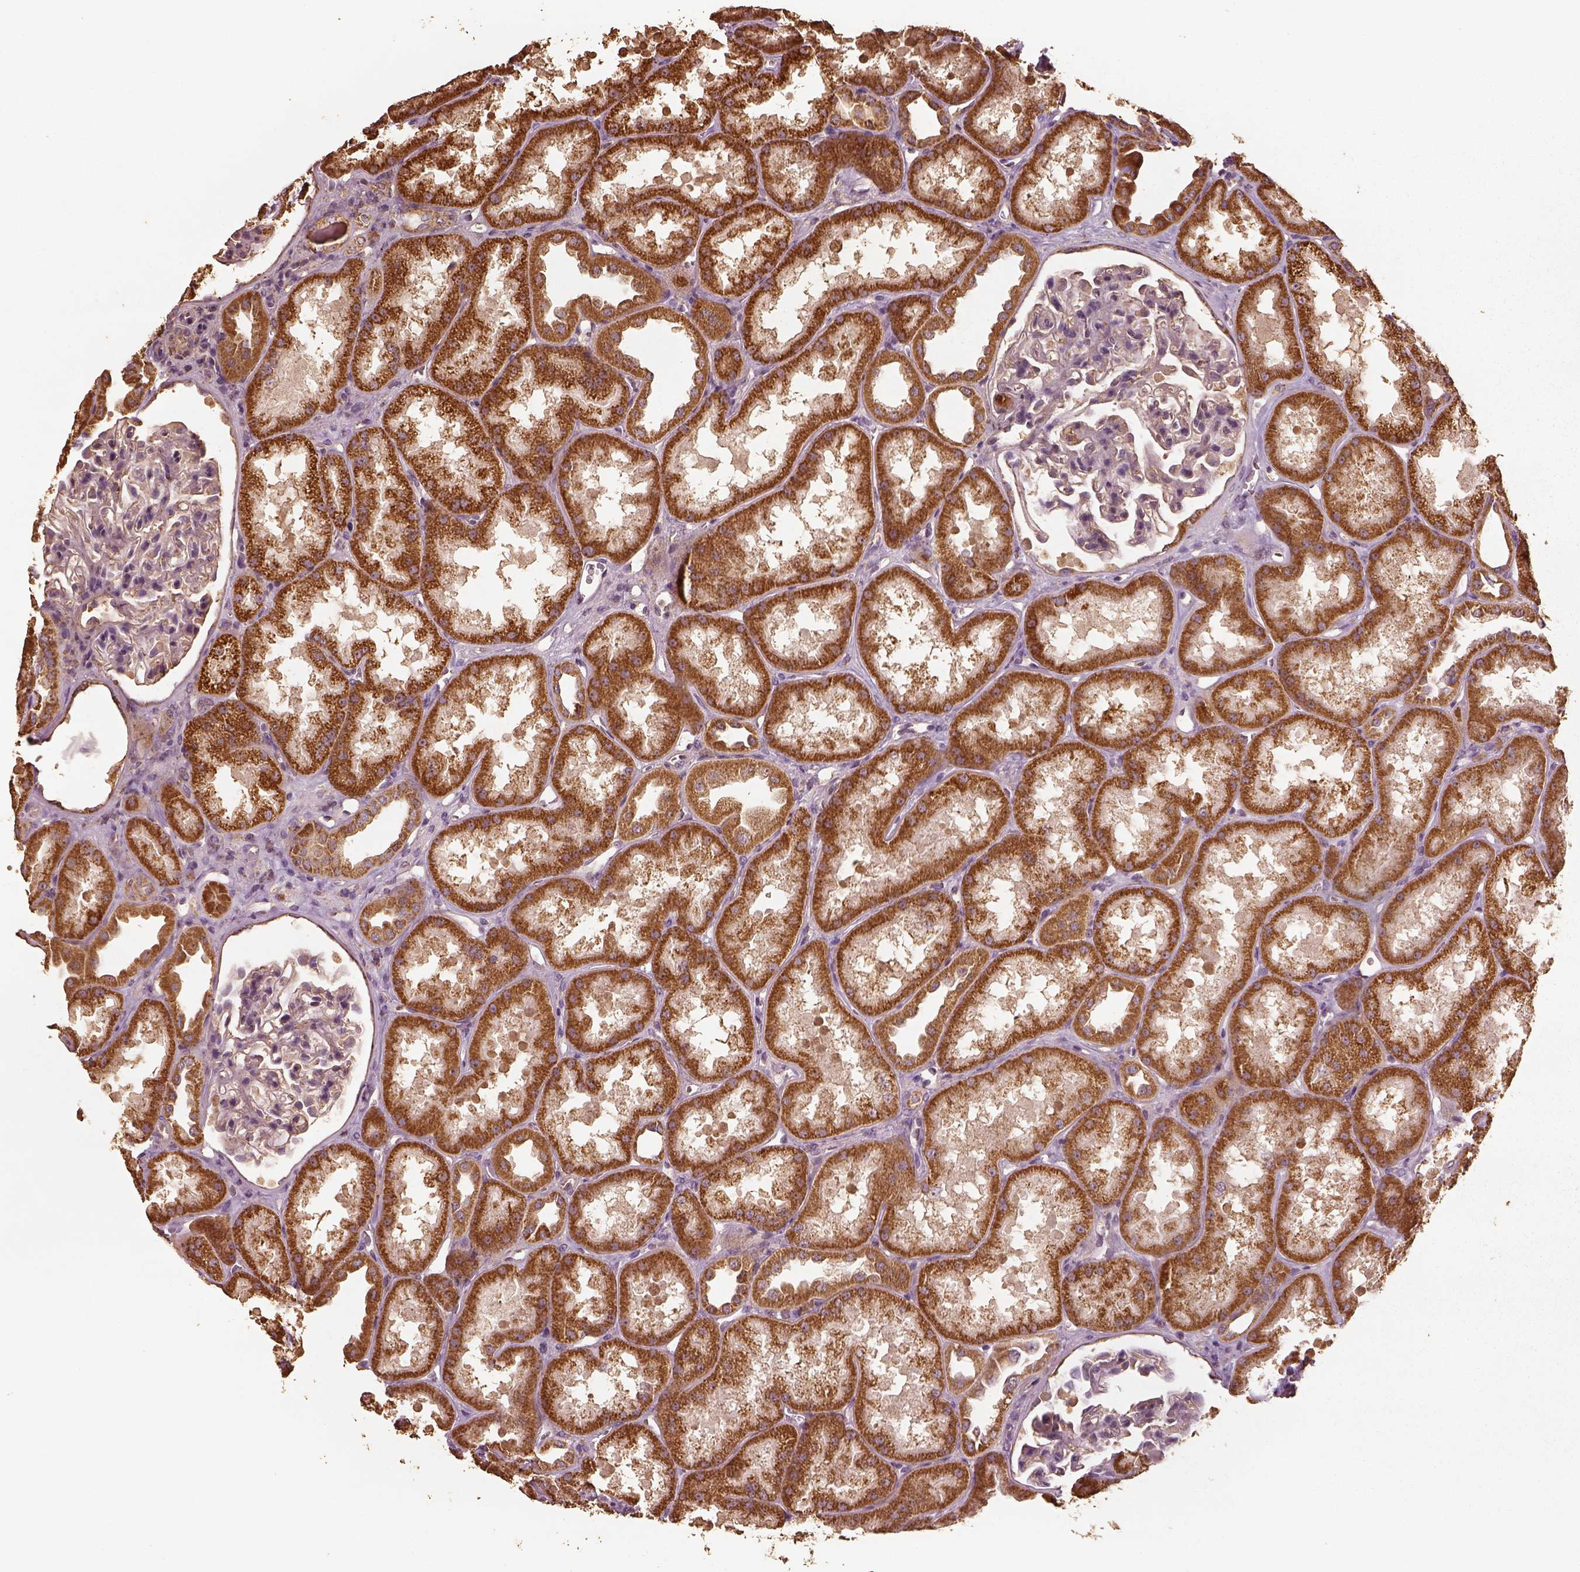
{"staining": {"intensity": "weak", "quantity": "<25%", "location": "cytoplasmic/membranous"}, "tissue": "kidney", "cell_type": "Cells in glomeruli", "image_type": "normal", "snomed": [{"axis": "morphology", "description": "Normal tissue, NOS"}, {"axis": "topography", "description": "Kidney"}], "caption": "Immunohistochemistry photomicrograph of unremarkable kidney: human kidney stained with DAB (3,3'-diaminobenzidine) demonstrates no significant protein expression in cells in glomeruli.", "gene": "PTGES2", "patient": {"sex": "male", "age": 61}}